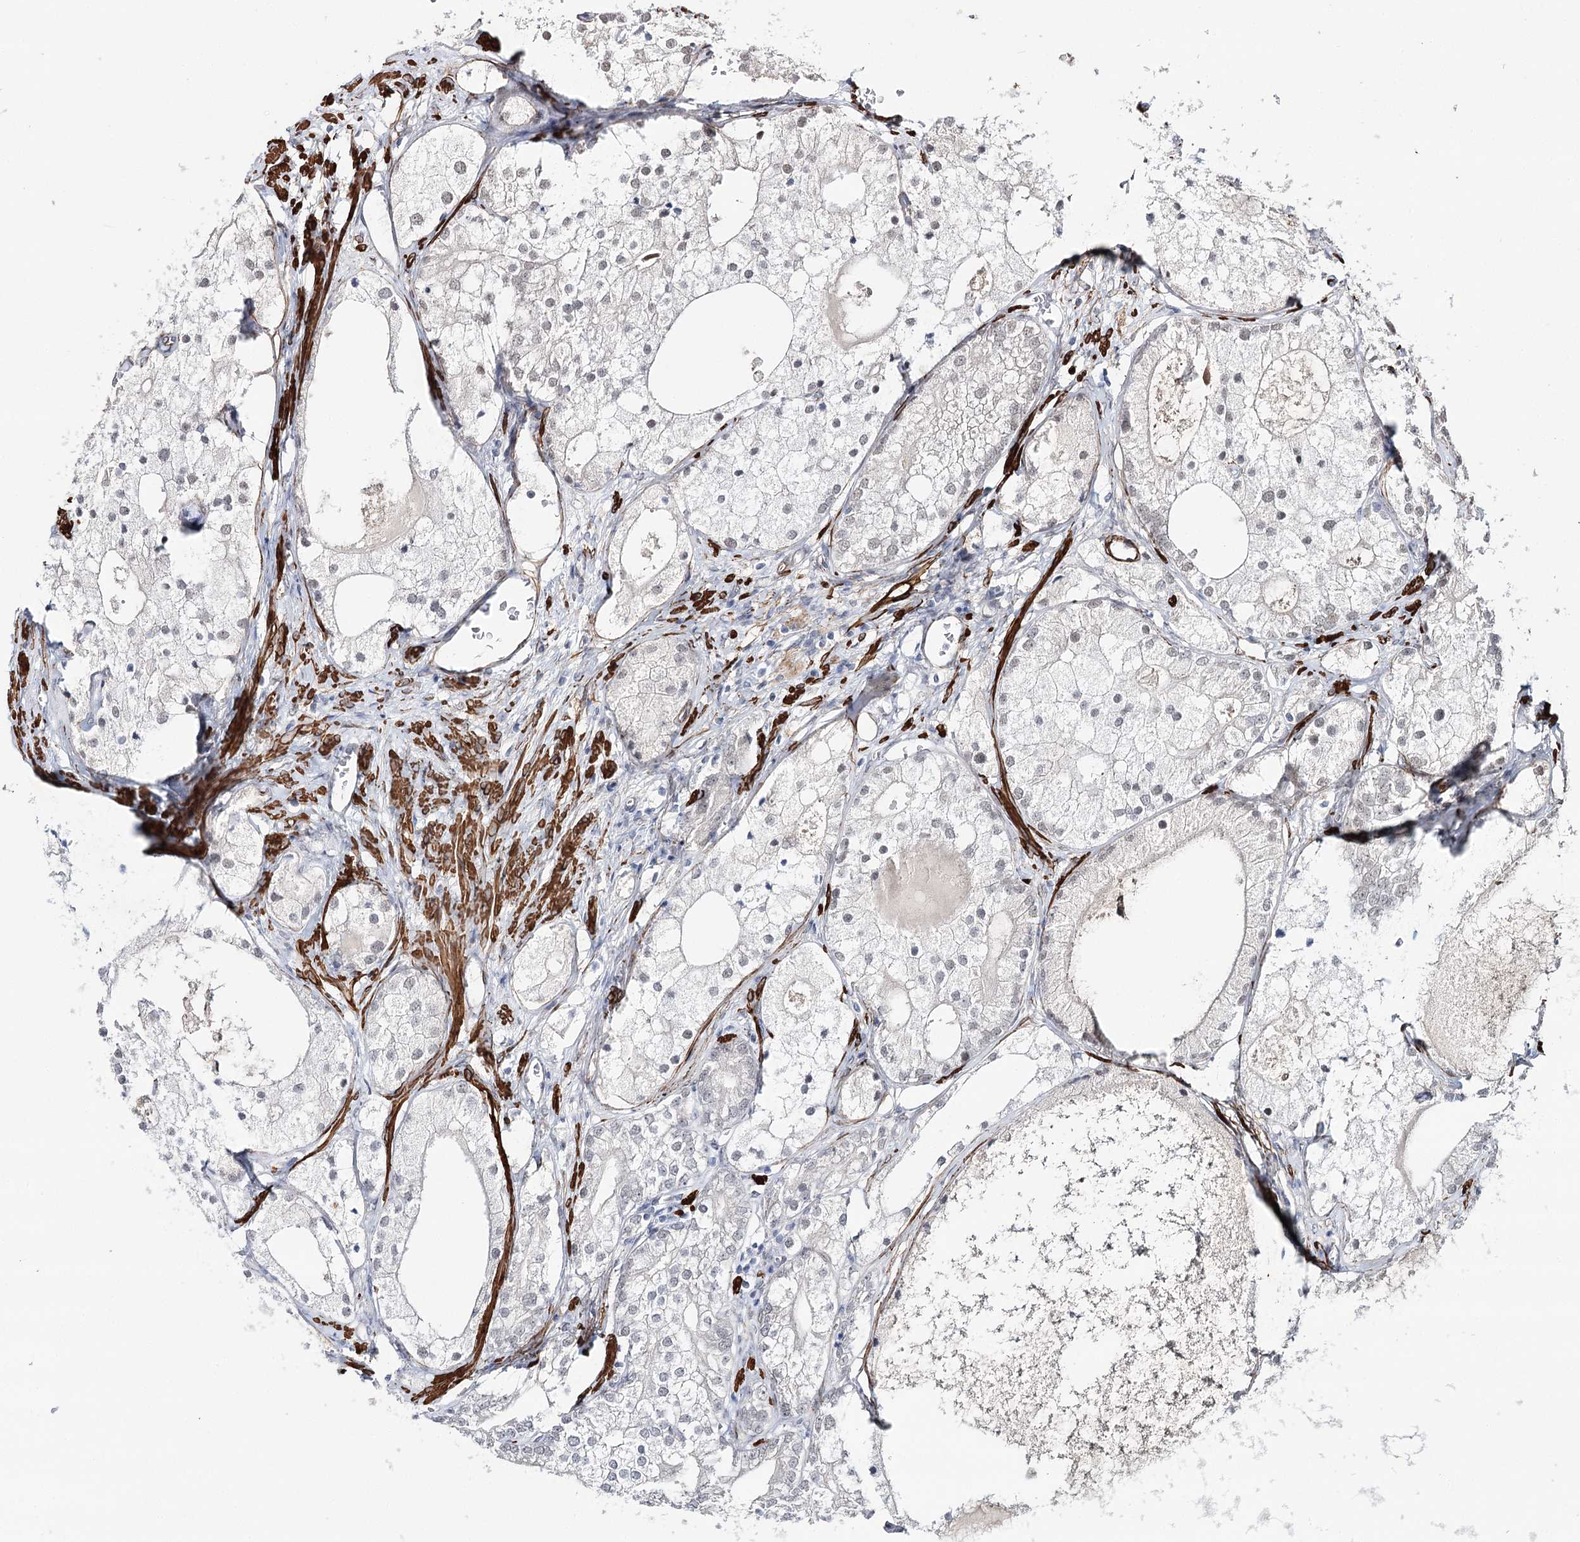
{"staining": {"intensity": "negative", "quantity": "none", "location": "none"}, "tissue": "prostate cancer", "cell_type": "Tumor cells", "image_type": "cancer", "snomed": [{"axis": "morphology", "description": "Adenocarcinoma, Low grade"}, {"axis": "topography", "description": "Prostate"}], "caption": "This micrograph is of low-grade adenocarcinoma (prostate) stained with immunohistochemistry (IHC) to label a protein in brown with the nuclei are counter-stained blue. There is no positivity in tumor cells.", "gene": "CFAP46", "patient": {"sex": "male", "age": 69}}